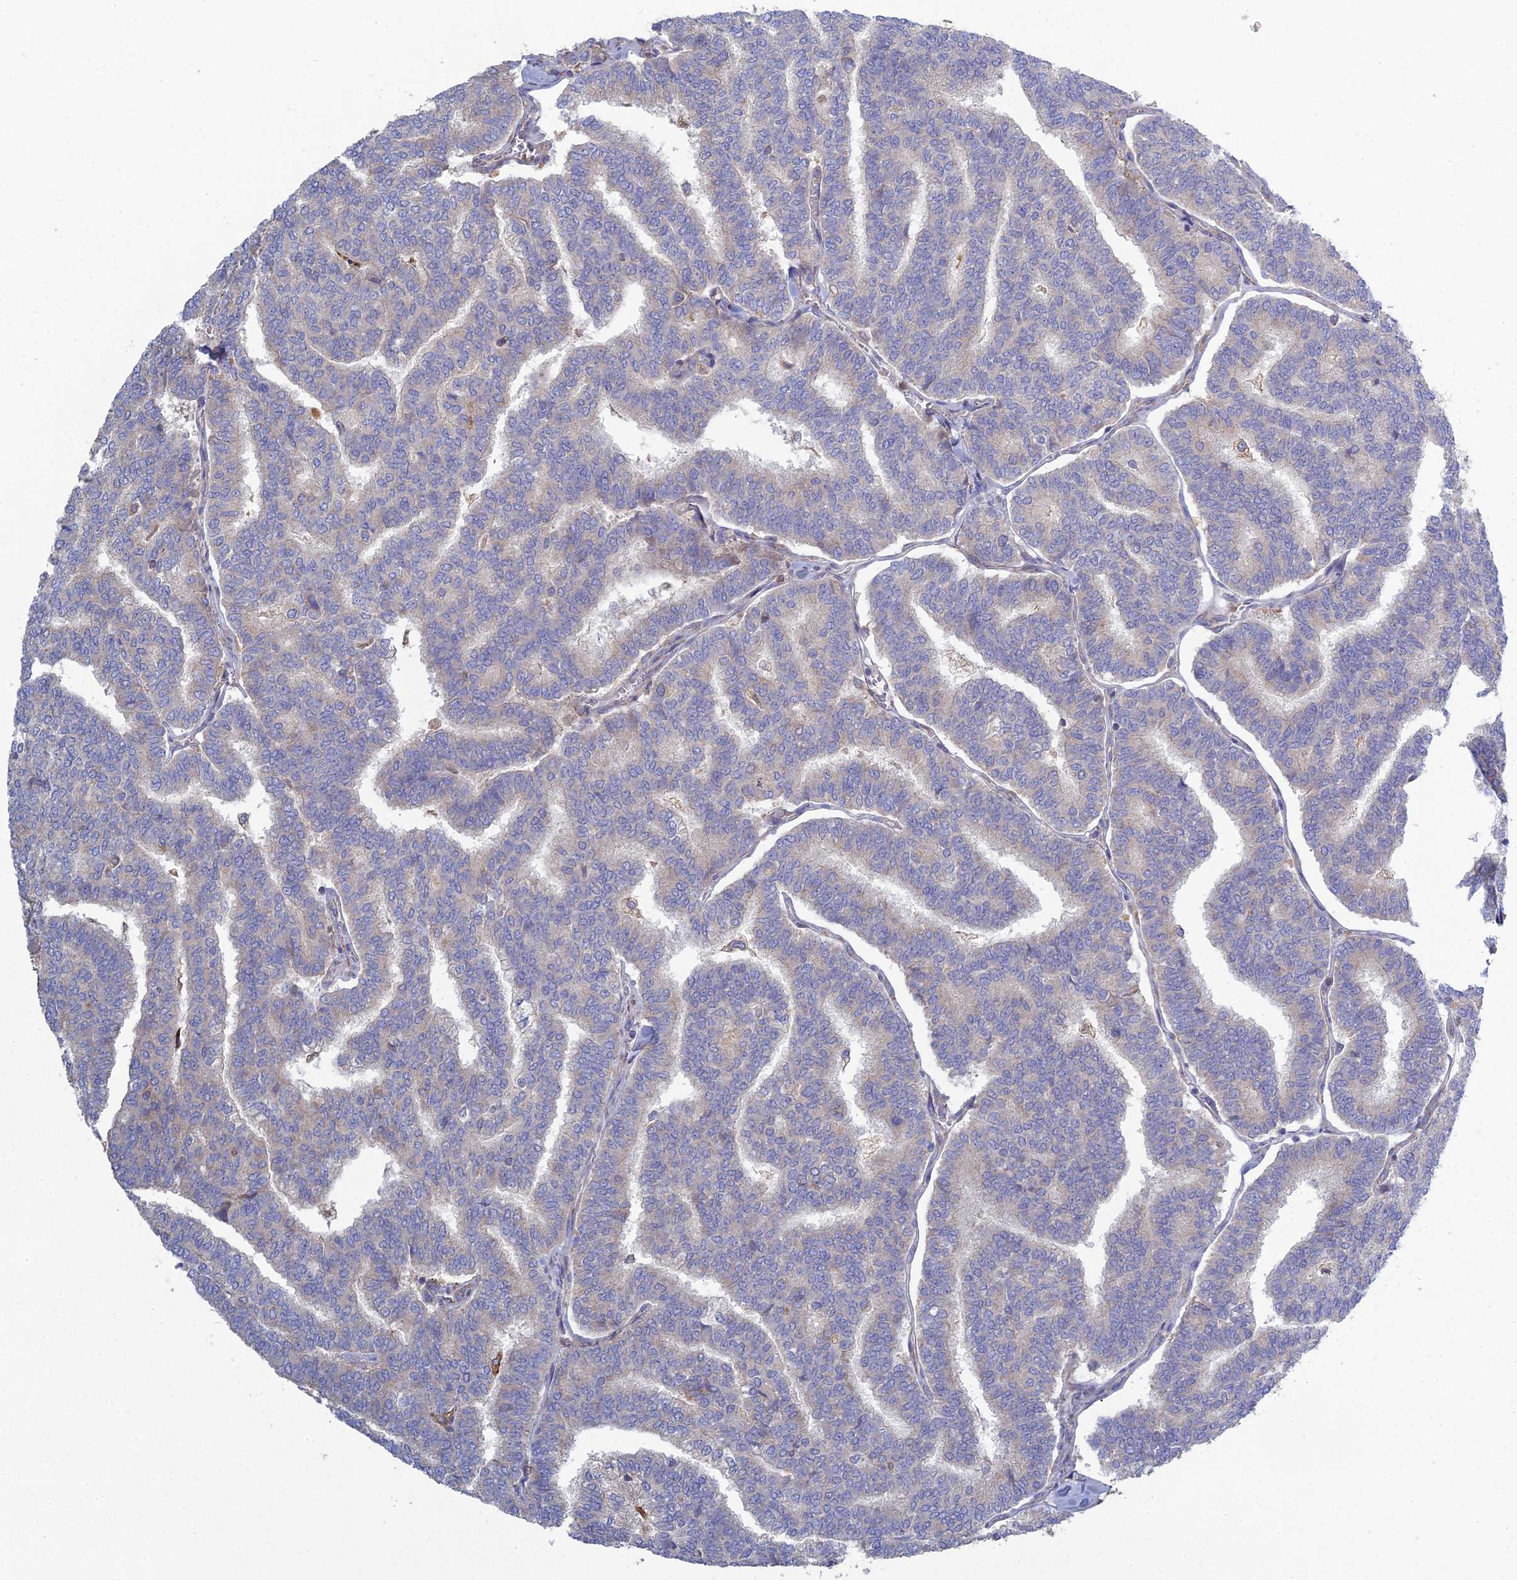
{"staining": {"intensity": "negative", "quantity": "none", "location": "none"}, "tissue": "thyroid cancer", "cell_type": "Tumor cells", "image_type": "cancer", "snomed": [{"axis": "morphology", "description": "Papillary adenocarcinoma, NOS"}, {"axis": "topography", "description": "Thyroid gland"}], "caption": "Immunohistochemical staining of thyroid cancer displays no significant positivity in tumor cells. The staining is performed using DAB brown chromogen with nuclei counter-stained in using hematoxylin.", "gene": "TRAPPC6A", "patient": {"sex": "female", "age": 35}}